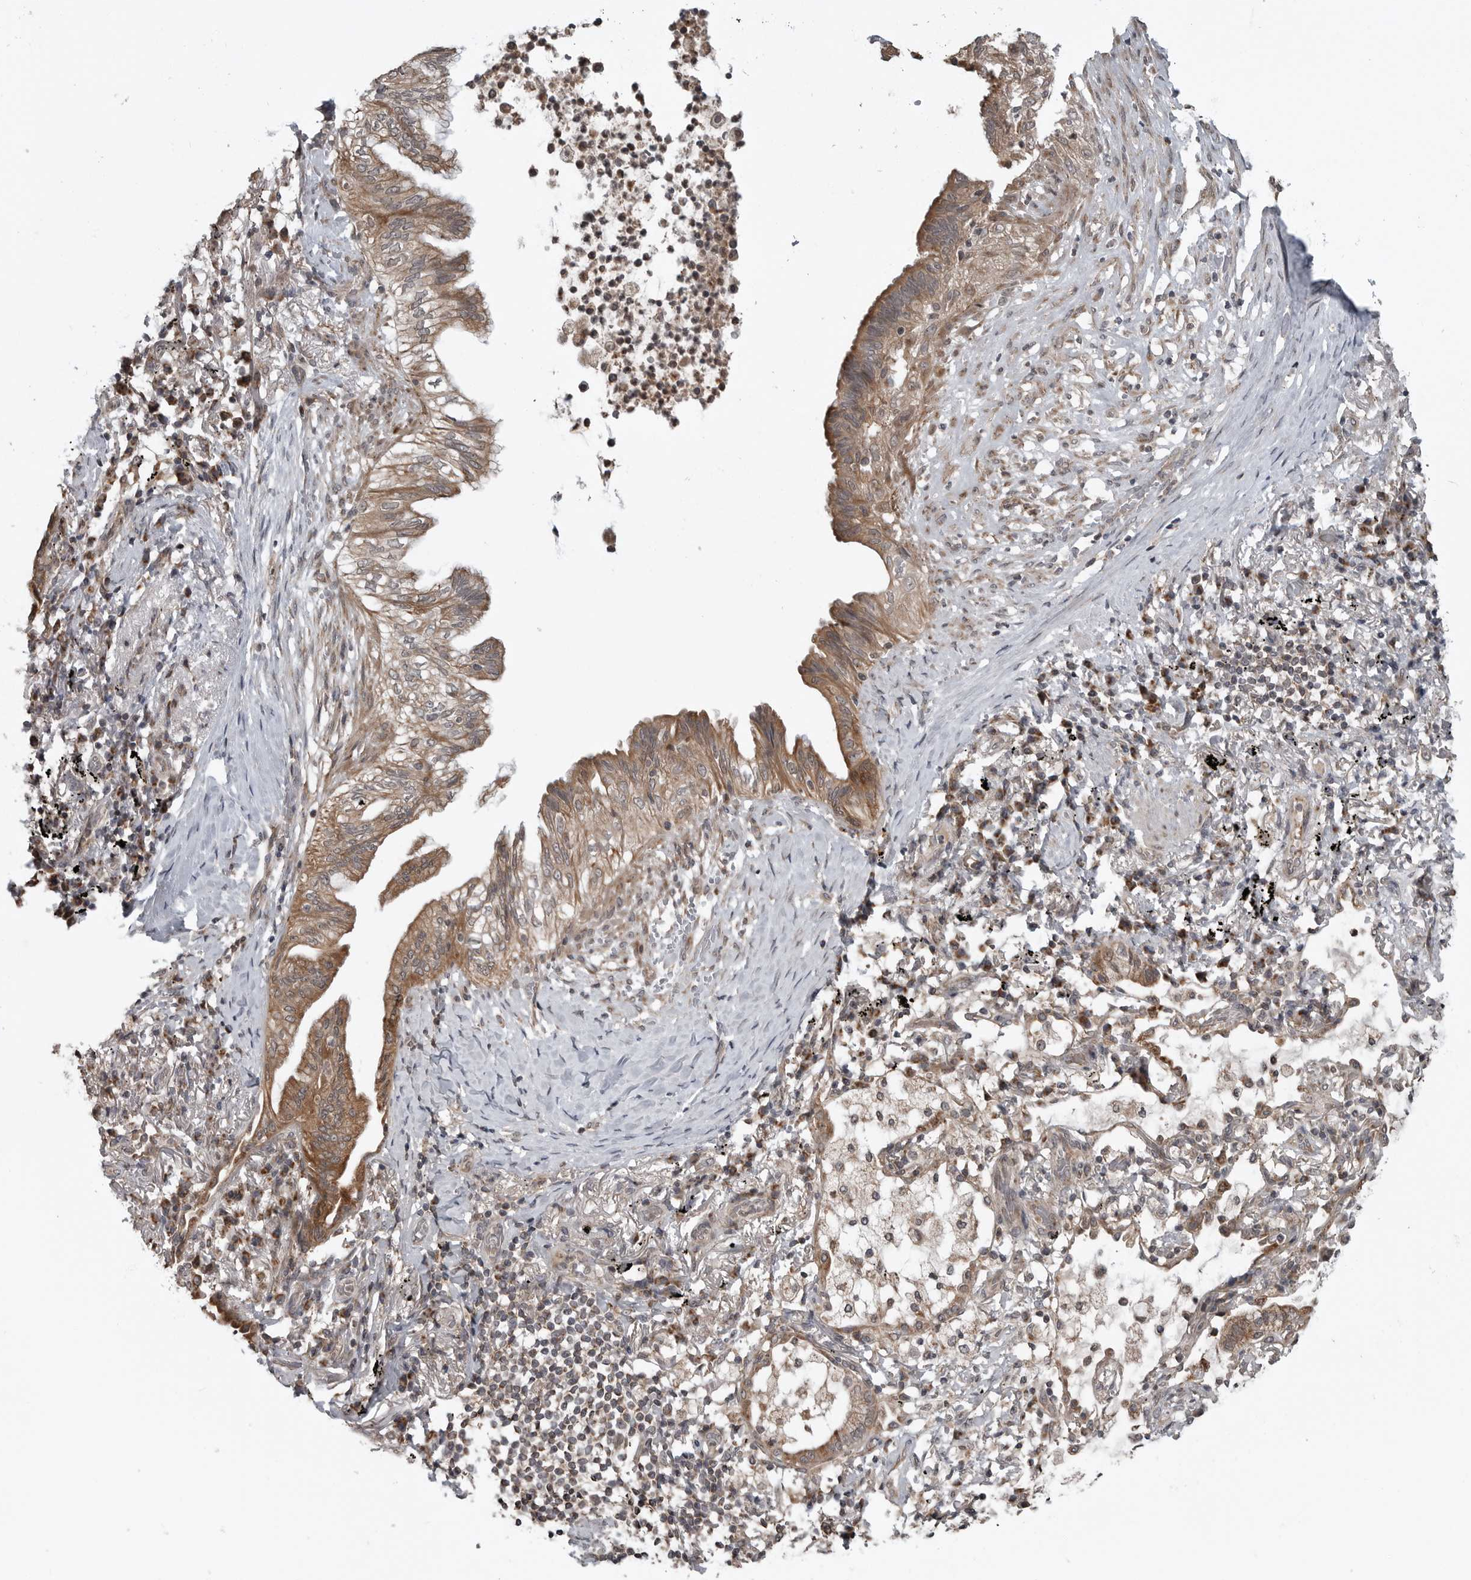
{"staining": {"intensity": "moderate", "quantity": ">75%", "location": "cytoplasmic/membranous"}, "tissue": "lung cancer", "cell_type": "Tumor cells", "image_type": "cancer", "snomed": [{"axis": "morphology", "description": "Adenocarcinoma, NOS"}, {"axis": "topography", "description": "Lung"}], "caption": "The image reveals immunohistochemical staining of lung cancer (adenocarcinoma). There is moderate cytoplasmic/membranous staining is appreciated in approximately >75% of tumor cells.", "gene": "FAAP100", "patient": {"sex": "female", "age": 70}}